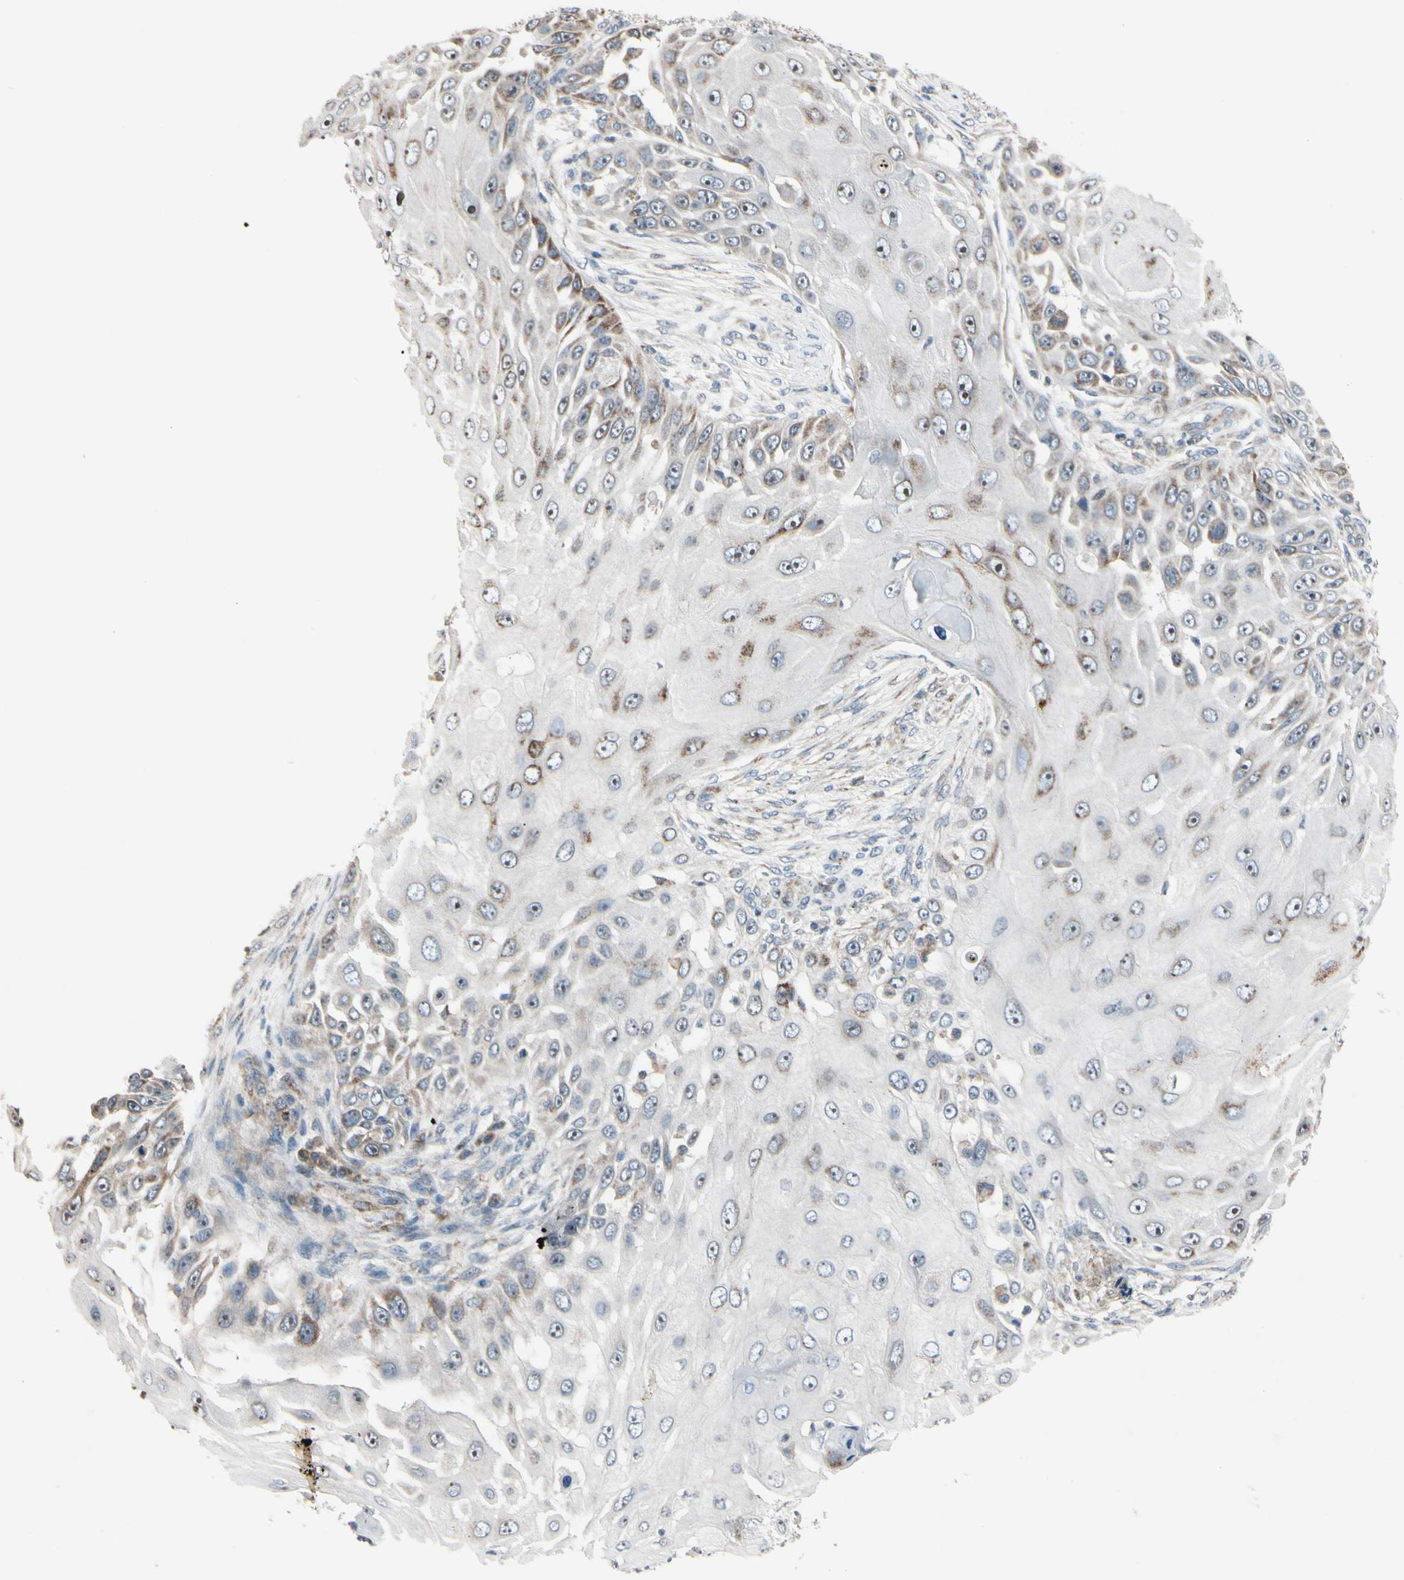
{"staining": {"intensity": "weak", "quantity": ">75%", "location": "cytoplasmic/membranous"}, "tissue": "skin cancer", "cell_type": "Tumor cells", "image_type": "cancer", "snomed": [{"axis": "morphology", "description": "Squamous cell carcinoma, NOS"}, {"axis": "topography", "description": "Skin"}], "caption": "IHC micrograph of human skin cancer stained for a protein (brown), which exhibits low levels of weak cytoplasmic/membranous staining in about >75% of tumor cells.", "gene": "CPT1A", "patient": {"sex": "female", "age": 44}}